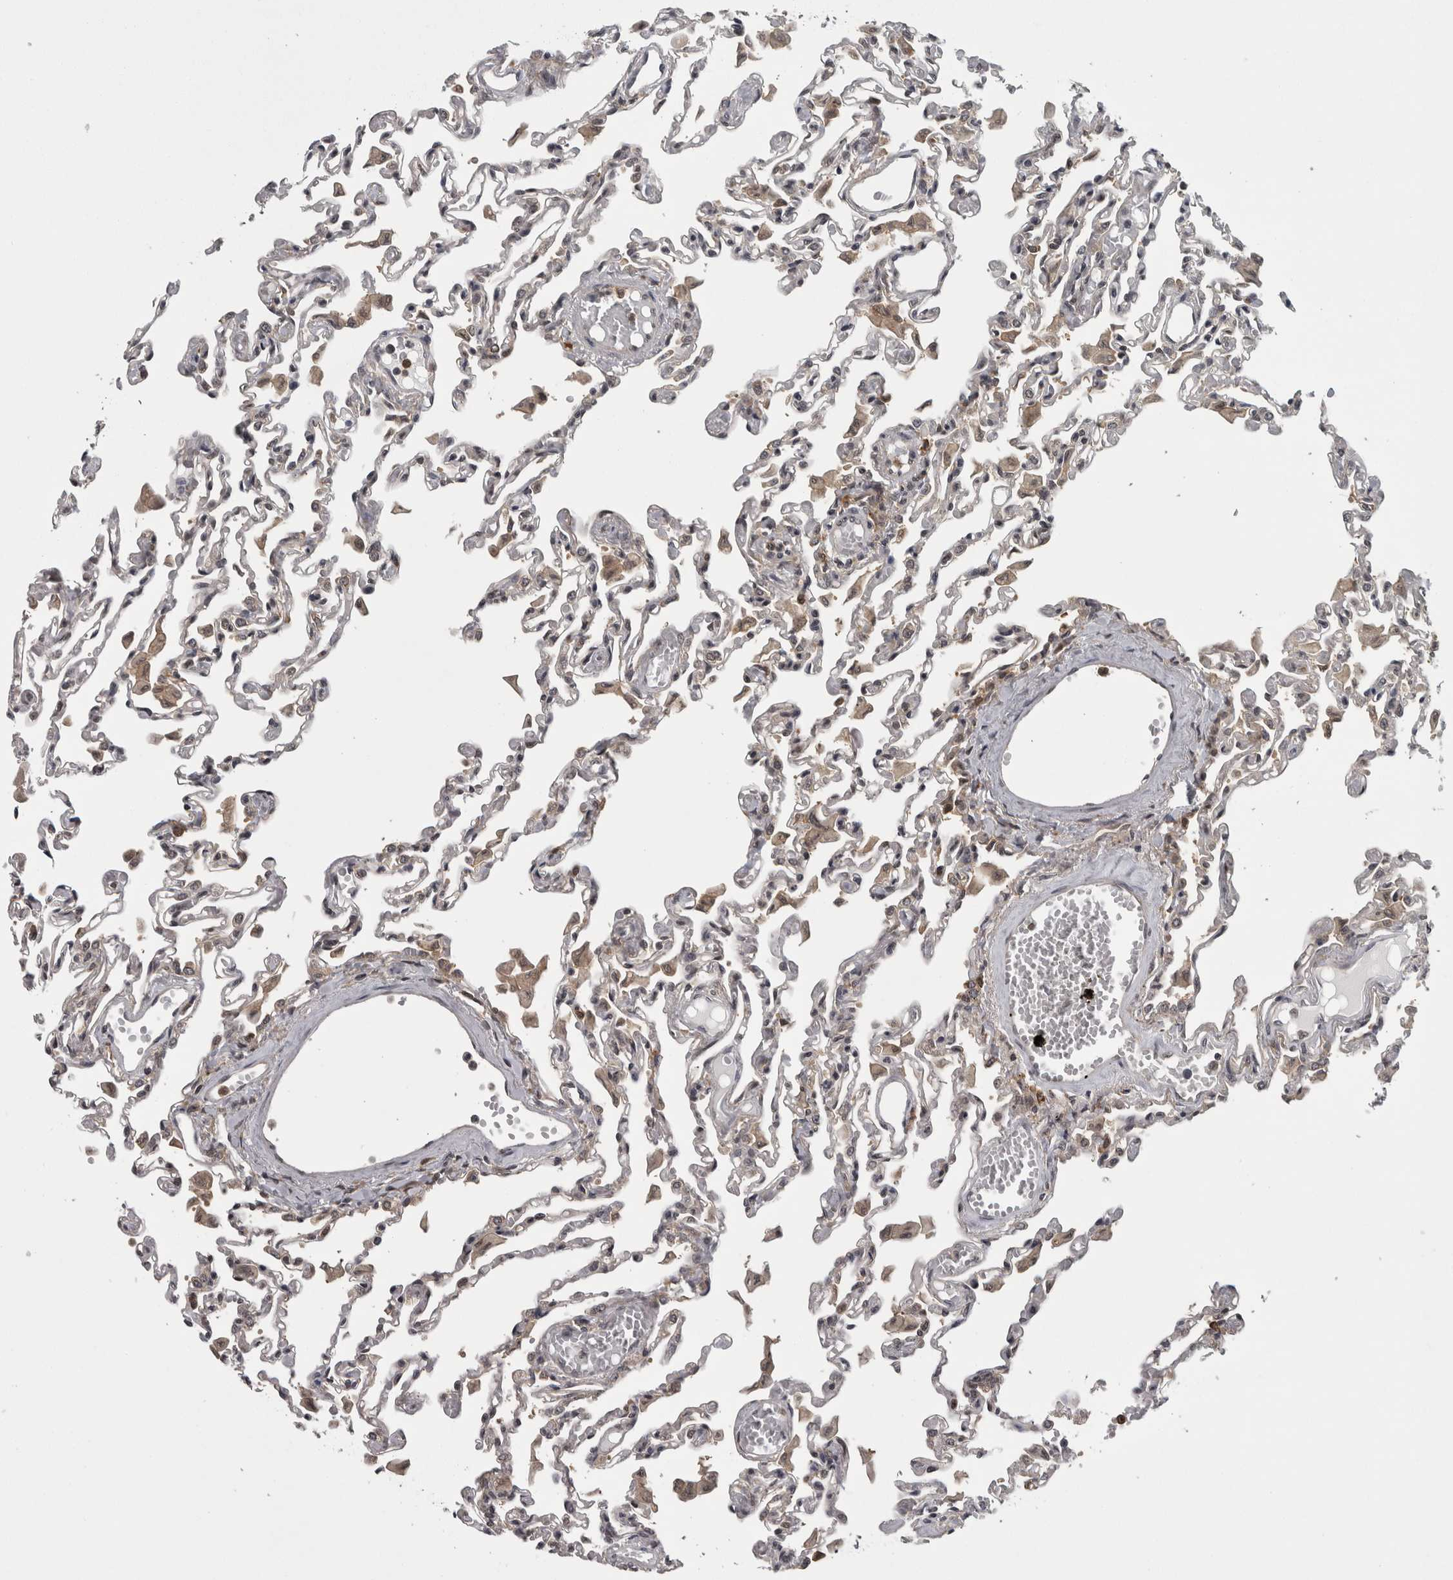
{"staining": {"intensity": "negative", "quantity": "none", "location": "none"}, "tissue": "lung", "cell_type": "Alveolar cells", "image_type": "normal", "snomed": [{"axis": "morphology", "description": "Normal tissue, NOS"}, {"axis": "topography", "description": "Bronchus"}, {"axis": "topography", "description": "Lung"}], "caption": "High power microscopy histopathology image of an immunohistochemistry (IHC) histopathology image of benign lung, revealing no significant staining in alveolar cells. (DAB immunohistochemistry, high magnification).", "gene": "CACYBP", "patient": {"sex": "female", "age": 49}}